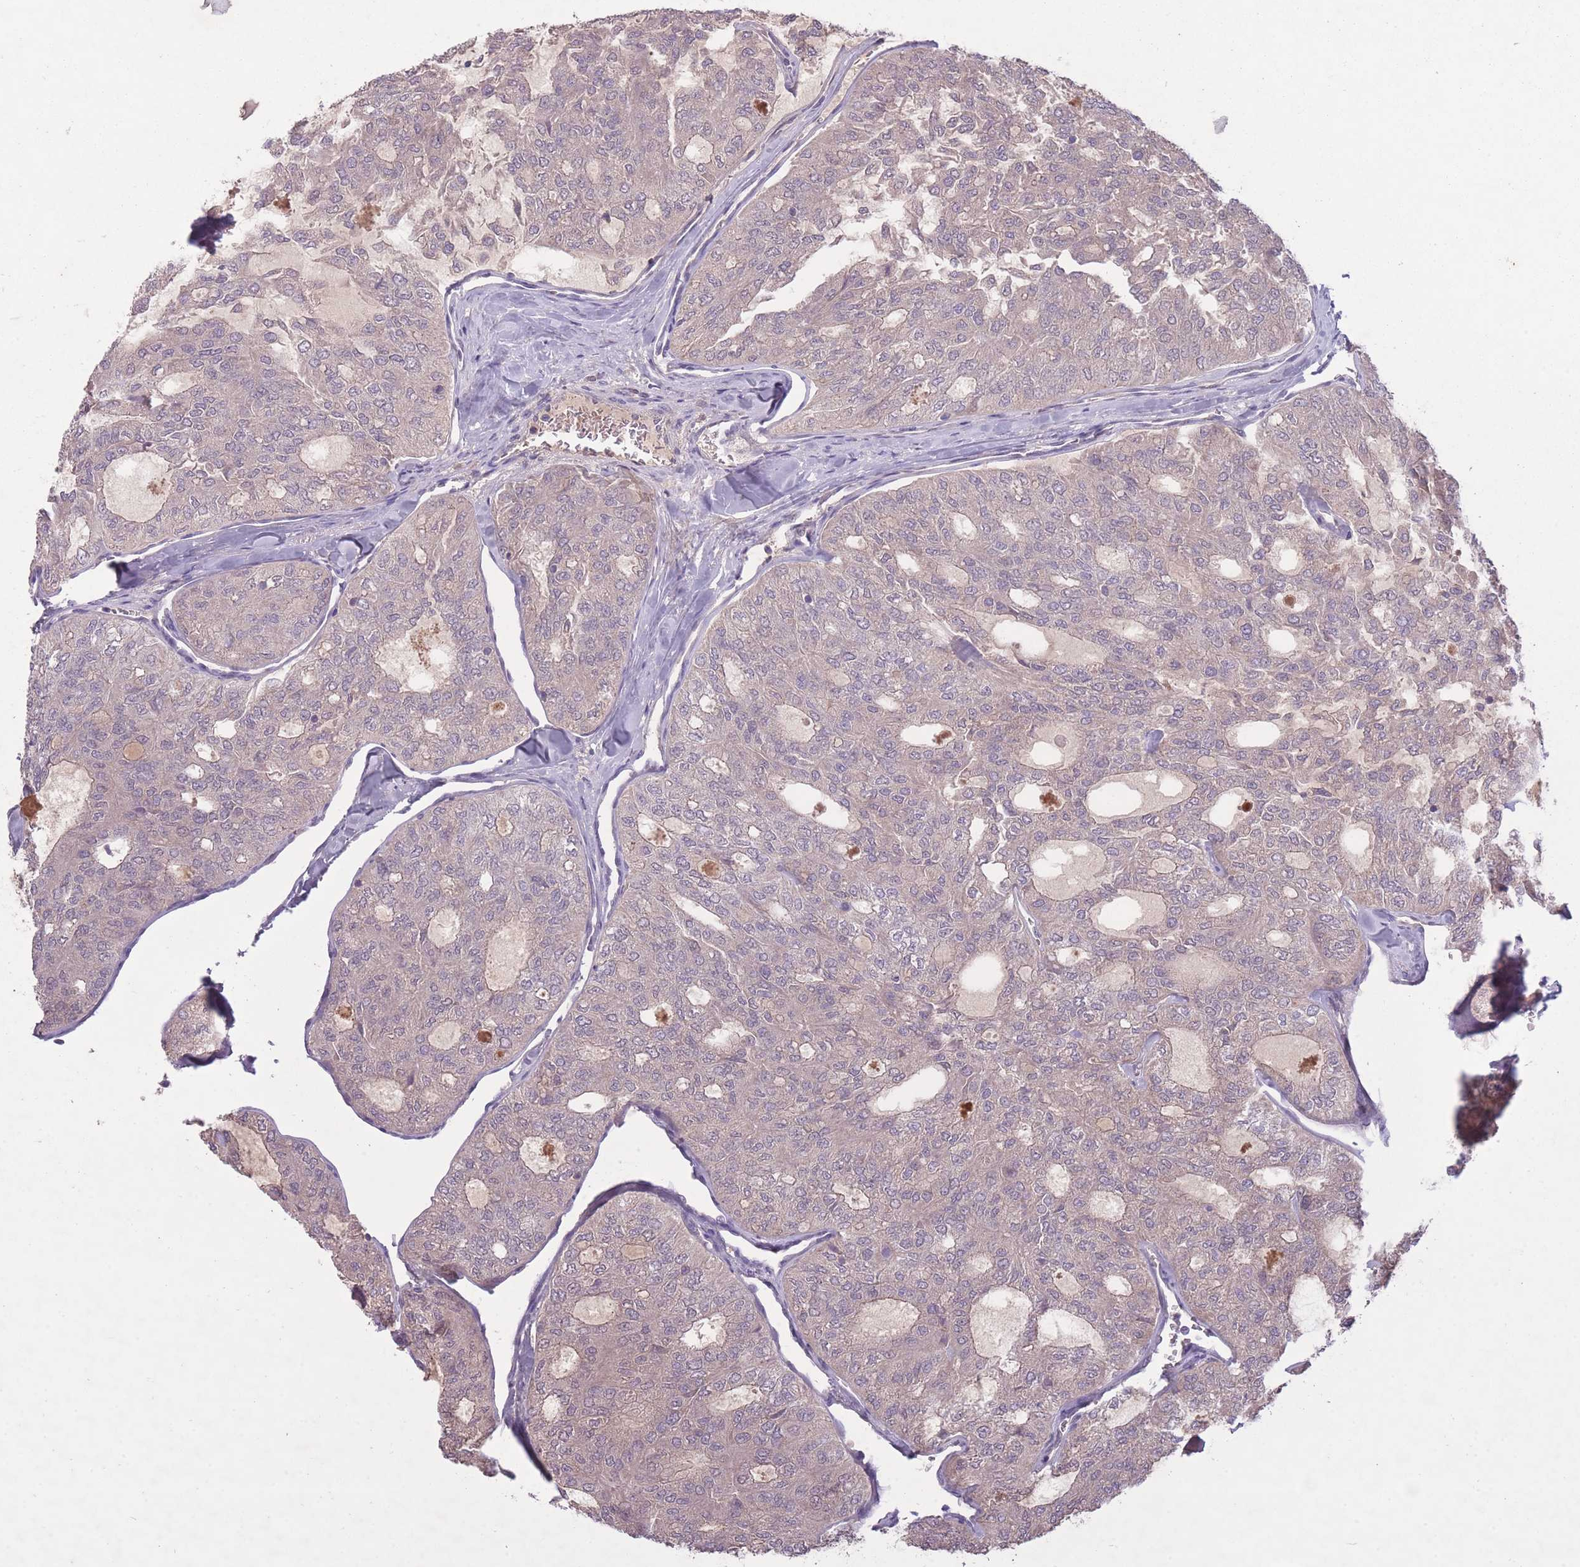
{"staining": {"intensity": "negative", "quantity": "none", "location": "none"}, "tissue": "thyroid cancer", "cell_type": "Tumor cells", "image_type": "cancer", "snomed": [{"axis": "morphology", "description": "Follicular adenoma carcinoma, NOS"}, {"axis": "topography", "description": "Thyroid gland"}], "caption": "High power microscopy image of an immunohistochemistry (IHC) photomicrograph of follicular adenoma carcinoma (thyroid), revealing no significant staining in tumor cells.", "gene": "OR2V2", "patient": {"sex": "male", "age": 75}}